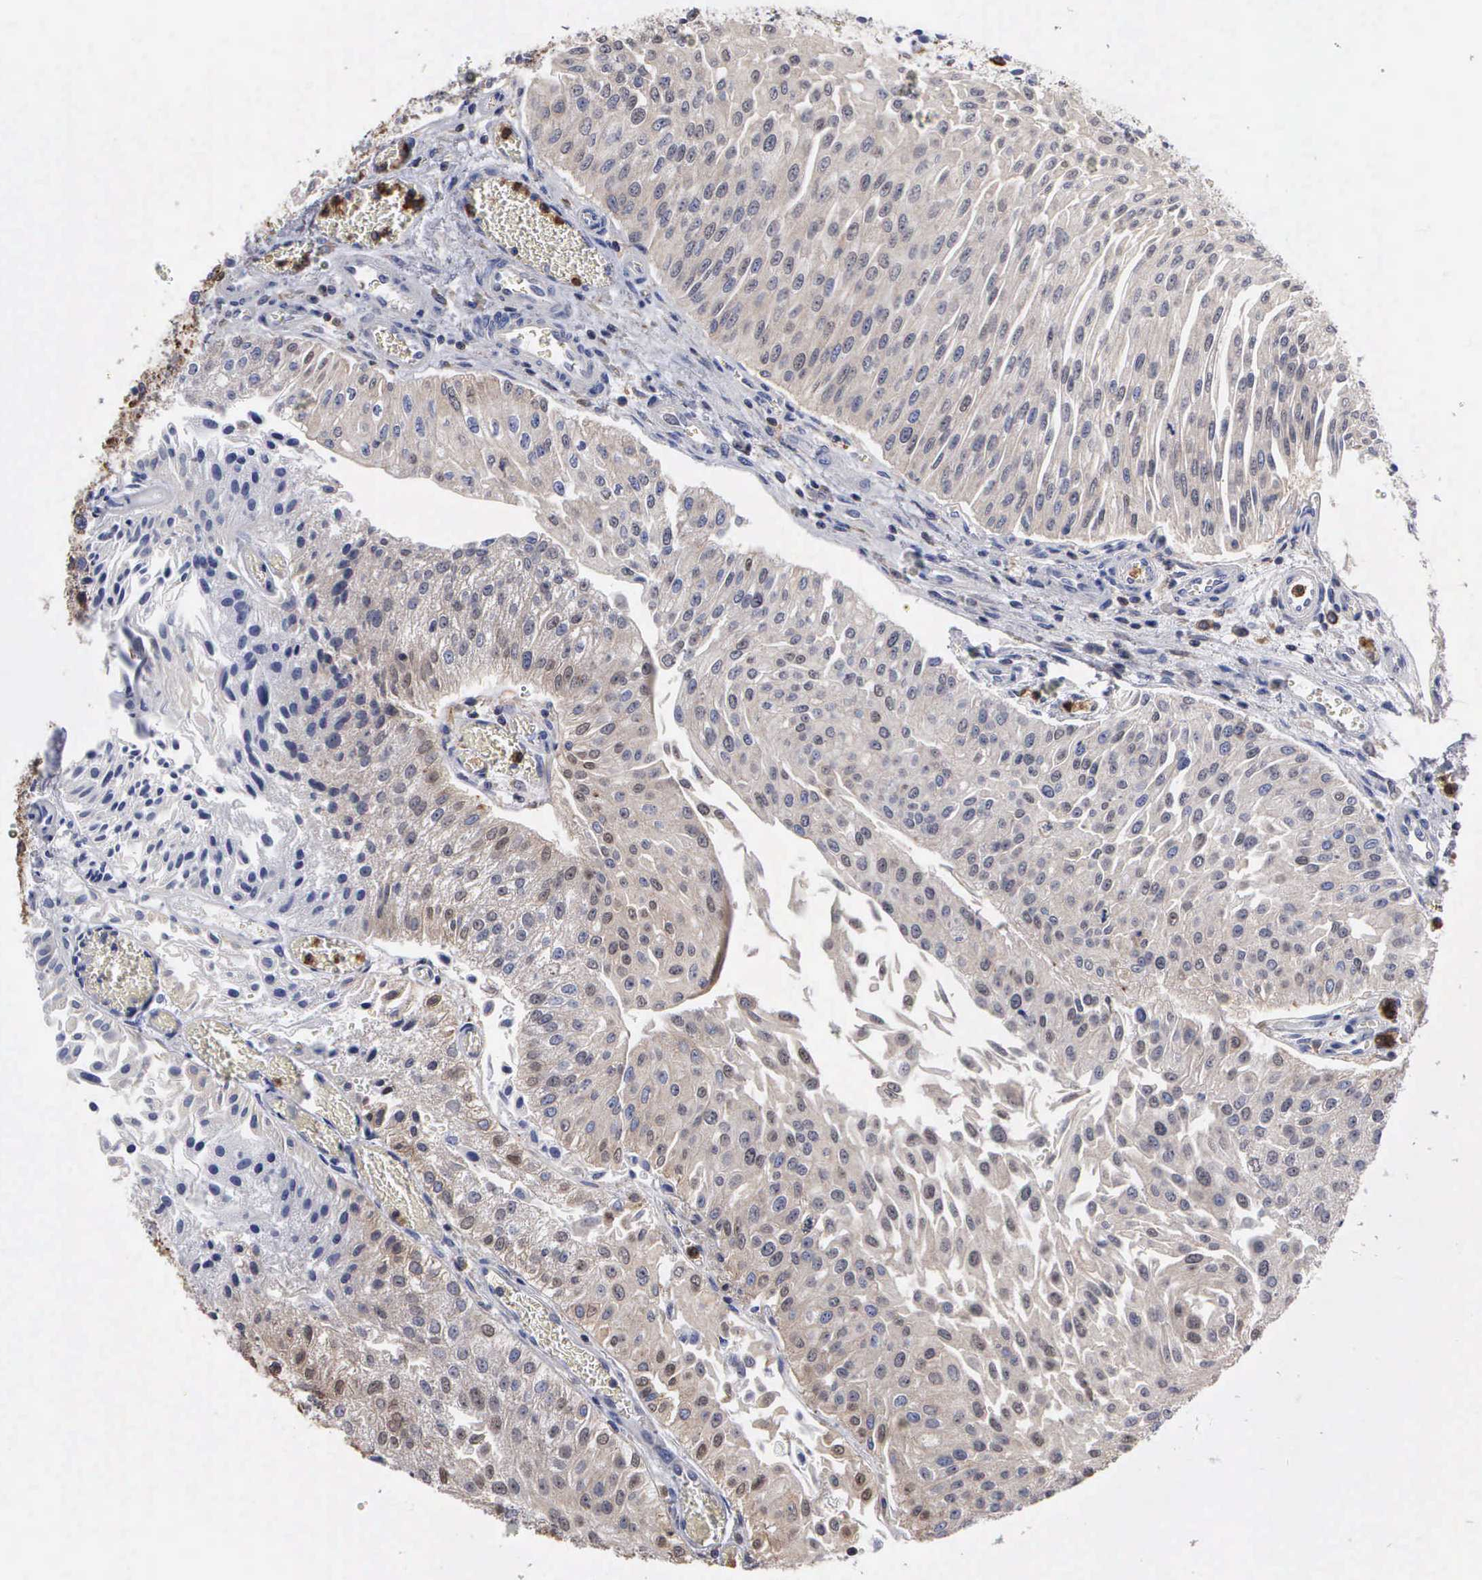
{"staining": {"intensity": "weak", "quantity": "25%-75%", "location": "cytoplasmic/membranous"}, "tissue": "urothelial cancer", "cell_type": "Tumor cells", "image_type": "cancer", "snomed": [{"axis": "morphology", "description": "Urothelial carcinoma, Low grade"}, {"axis": "topography", "description": "Urinary bladder"}], "caption": "IHC histopathology image of neoplastic tissue: urothelial carcinoma (low-grade) stained using immunohistochemistry (IHC) displays low levels of weak protein expression localized specifically in the cytoplasmic/membranous of tumor cells, appearing as a cytoplasmic/membranous brown color.", "gene": "G6PD", "patient": {"sex": "male", "age": 86}}